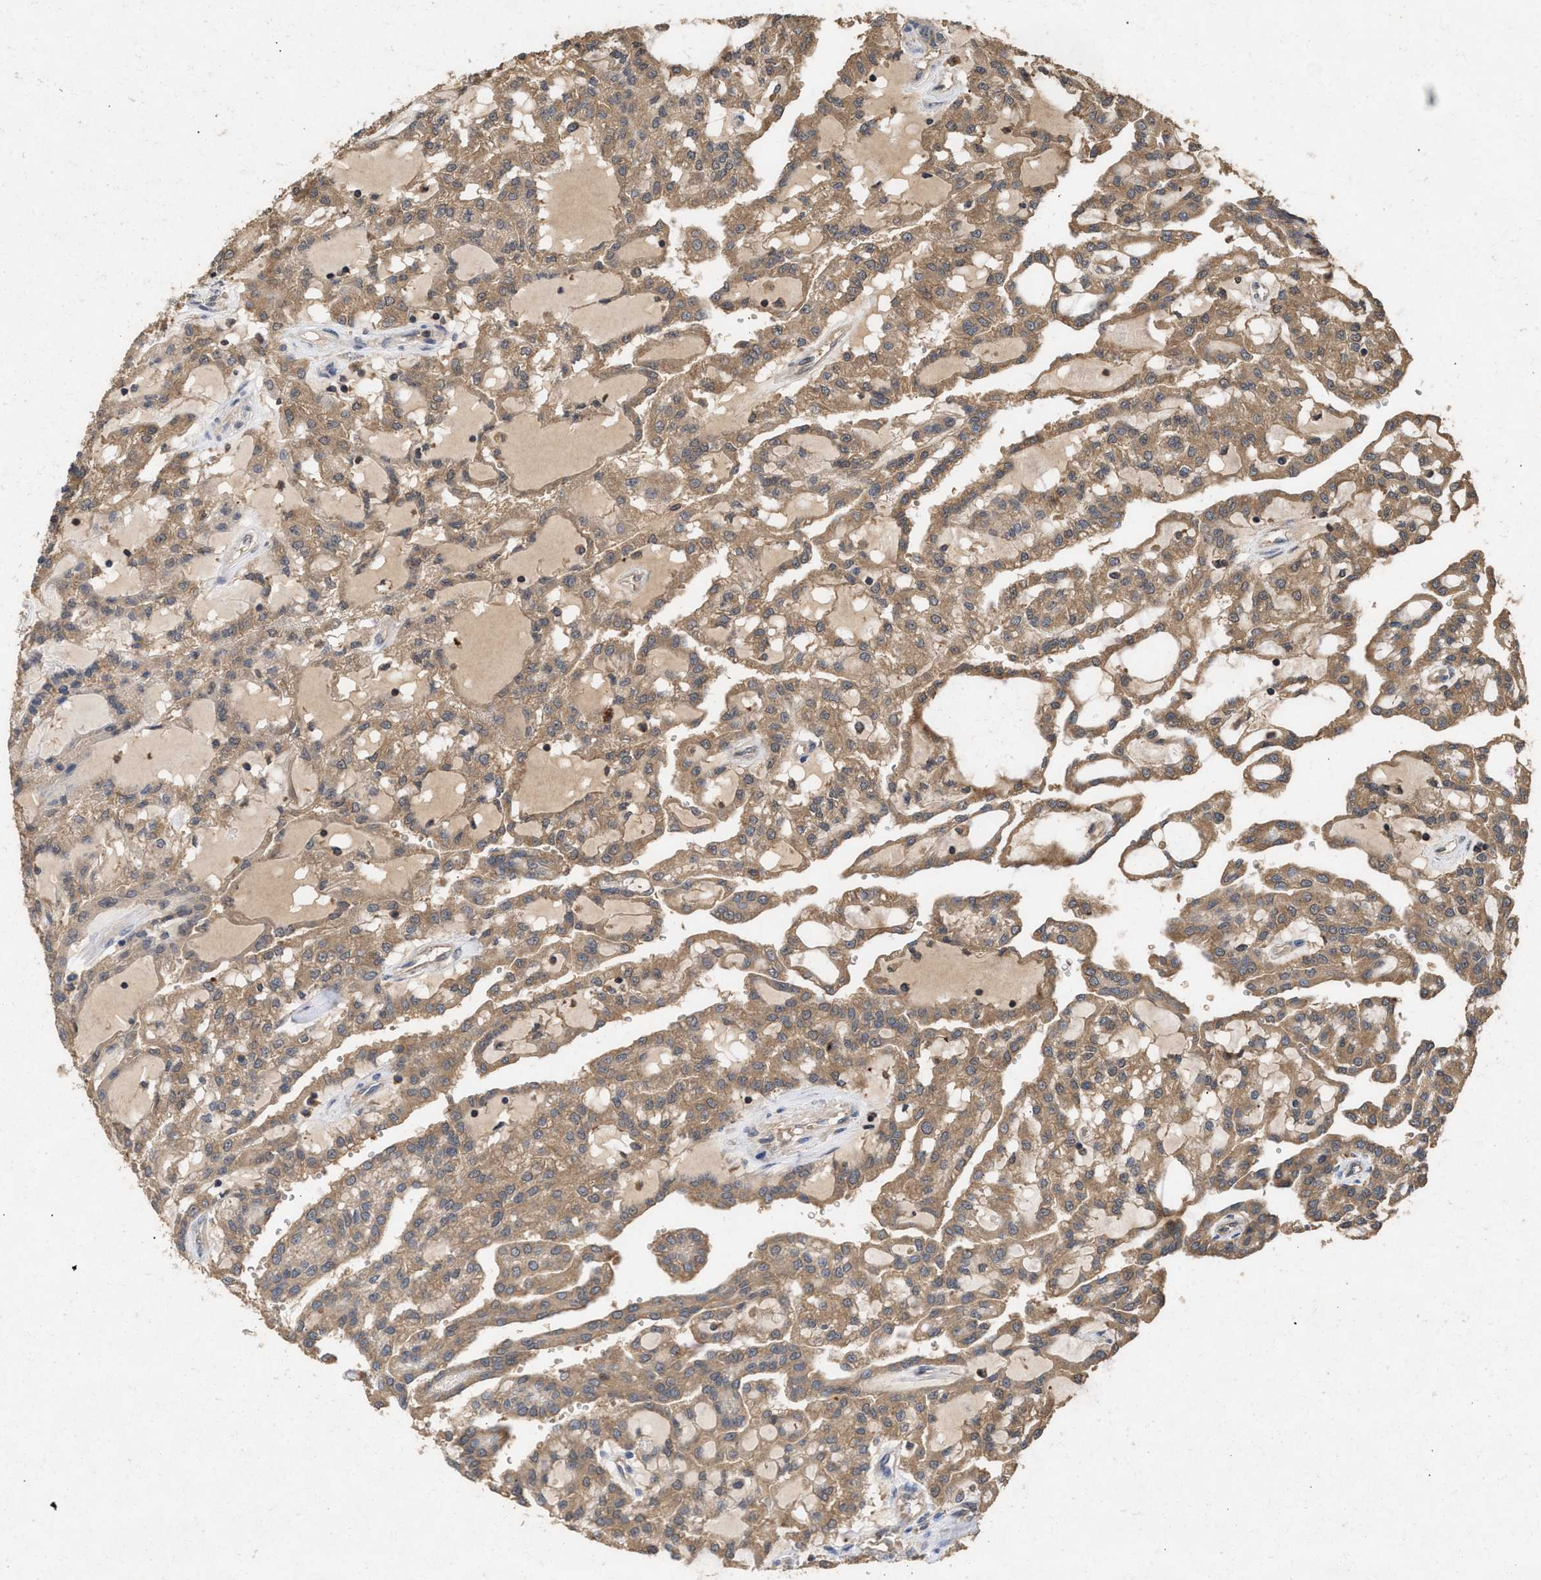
{"staining": {"intensity": "moderate", "quantity": ">75%", "location": "cytoplasmic/membranous"}, "tissue": "renal cancer", "cell_type": "Tumor cells", "image_type": "cancer", "snomed": [{"axis": "morphology", "description": "Adenocarcinoma, NOS"}, {"axis": "topography", "description": "Kidney"}], "caption": "Protein expression analysis of human renal cancer reveals moderate cytoplasmic/membranous positivity in about >75% of tumor cells.", "gene": "FITM1", "patient": {"sex": "male", "age": 63}}